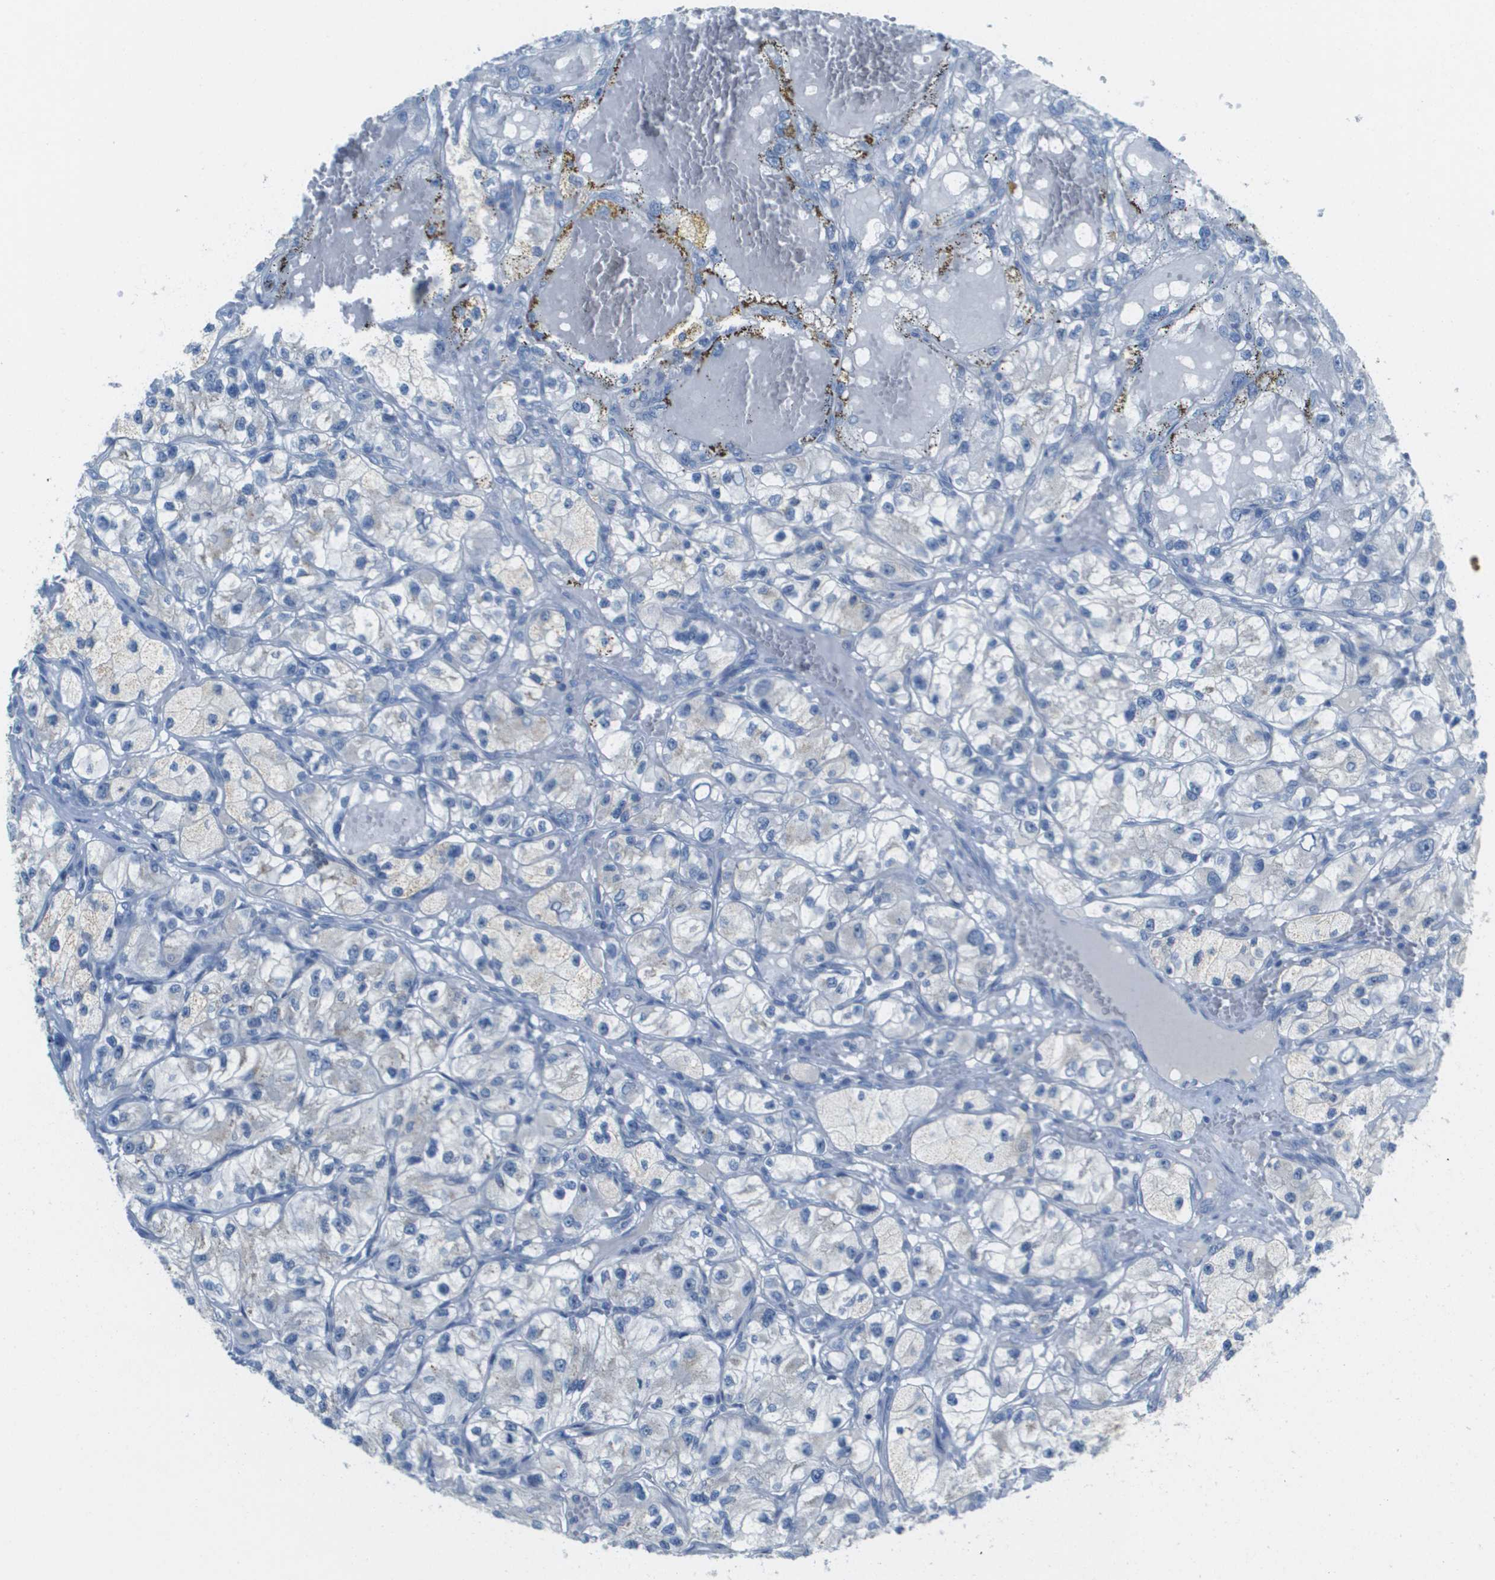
{"staining": {"intensity": "negative", "quantity": "none", "location": "none"}, "tissue": "renal cancer", "cell_type": "Tumor cells", "image_type": "cancer", "snomed": [{"axis": "morphology", "description": "Adenocarcinoma, NOS"}, {"axis": "topography", "description": "Kidney"}], "caption": "IHC of renal cancer shows no staining in tumor cells. The staining is performed using DAB brown chromogen with nuclei counter-stained in using hematoxylin.", "gene": "PTGDR2", "patient": {"sex": "female", "age": 57}}